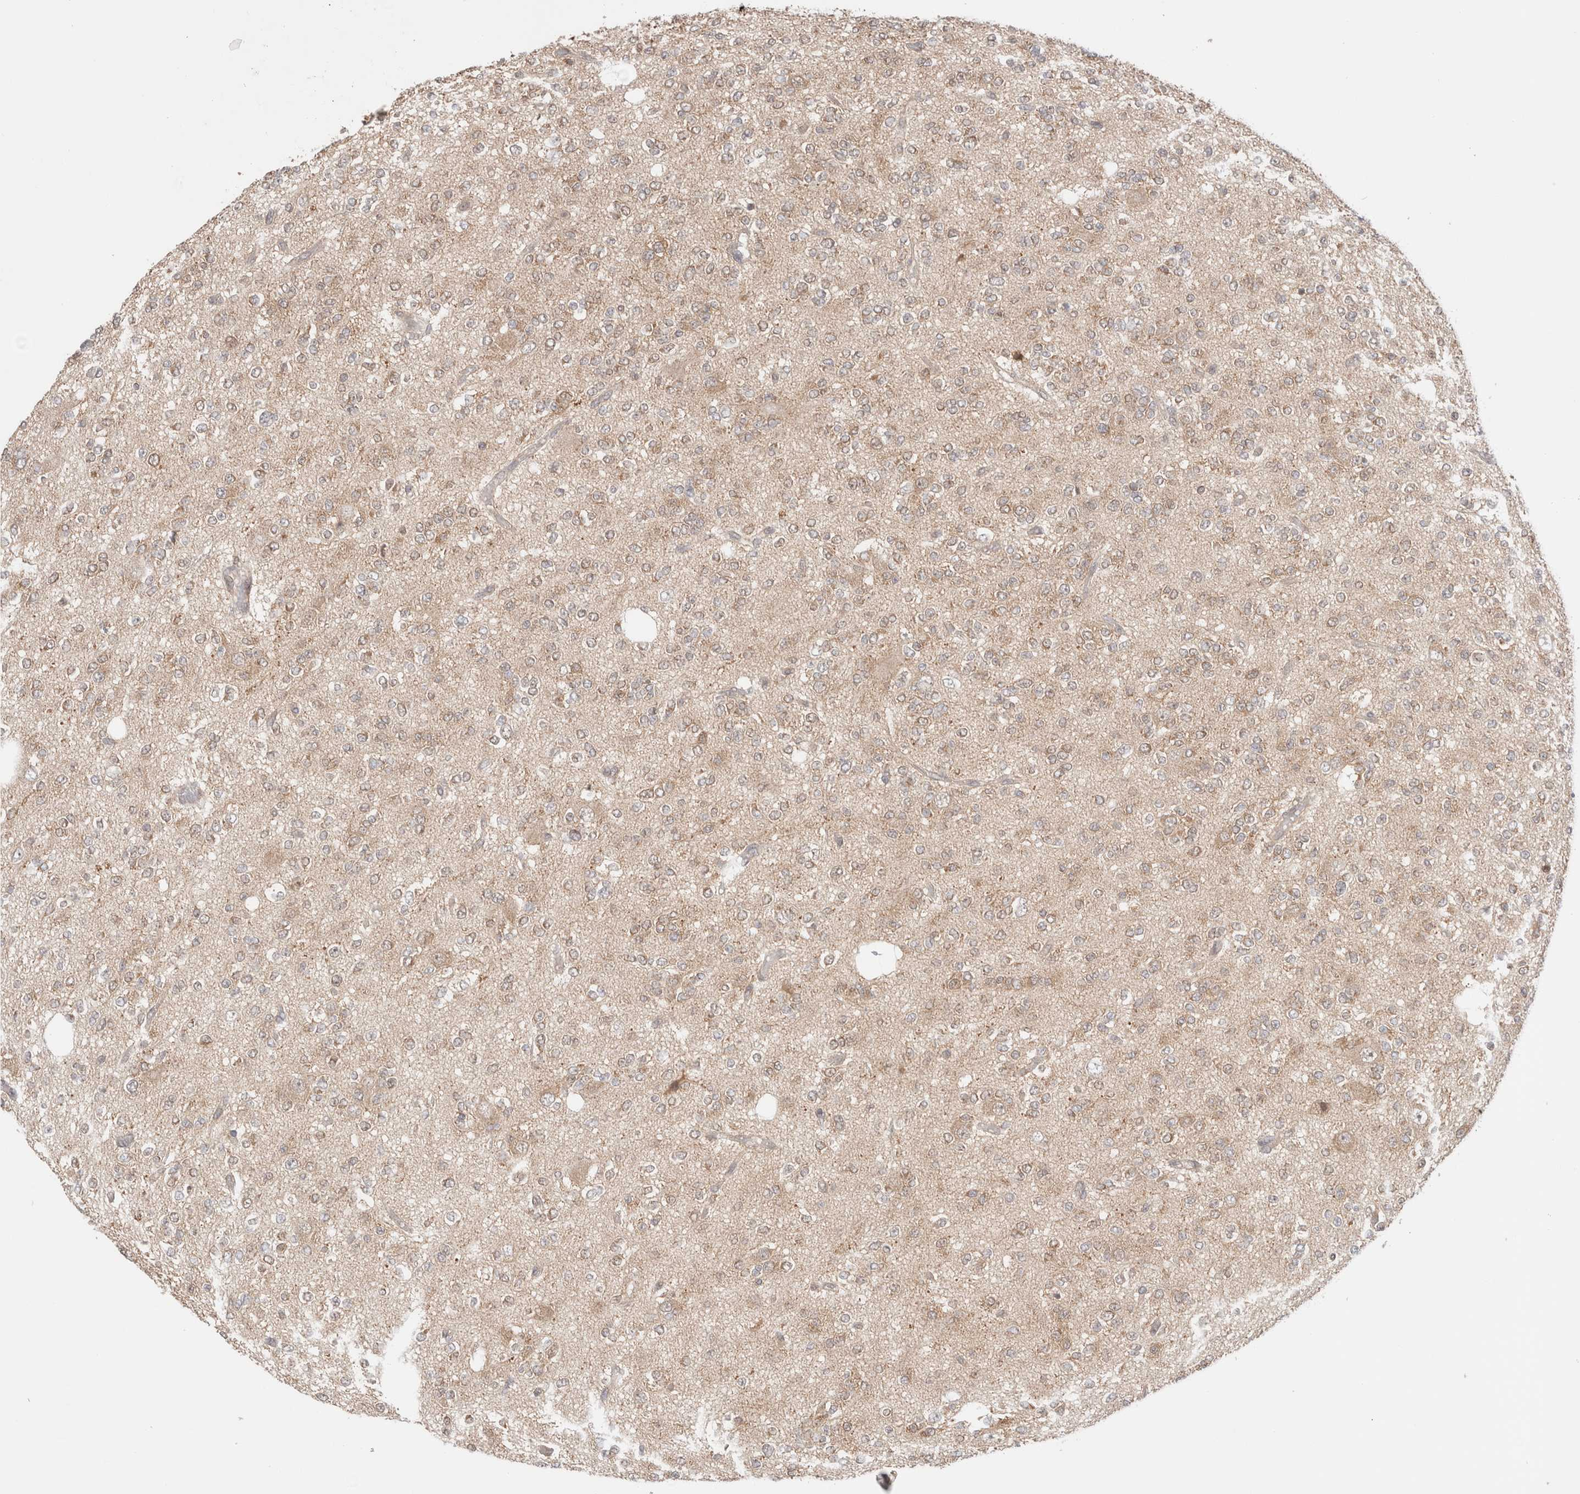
{"staining": {"intensity": "moderate", "quantity": "25%-75%", "location": "cytoplasmic/membranous"}, "tissue": "glioma", "cell_type": "Tumor cells", "image_type": "cancer", "snomed": [{"axis": "morphology", "description": "Glioma, malignant, Low grade"}, {"axis": "topography", "description": "Brain"}], "caption": "An image of glioma stained for a protein reveals moderate cytoplasmic/membranous brown staining in tumor cells.", "gene": "XKR4", "patient": {"sex": "male", "age": 38}}